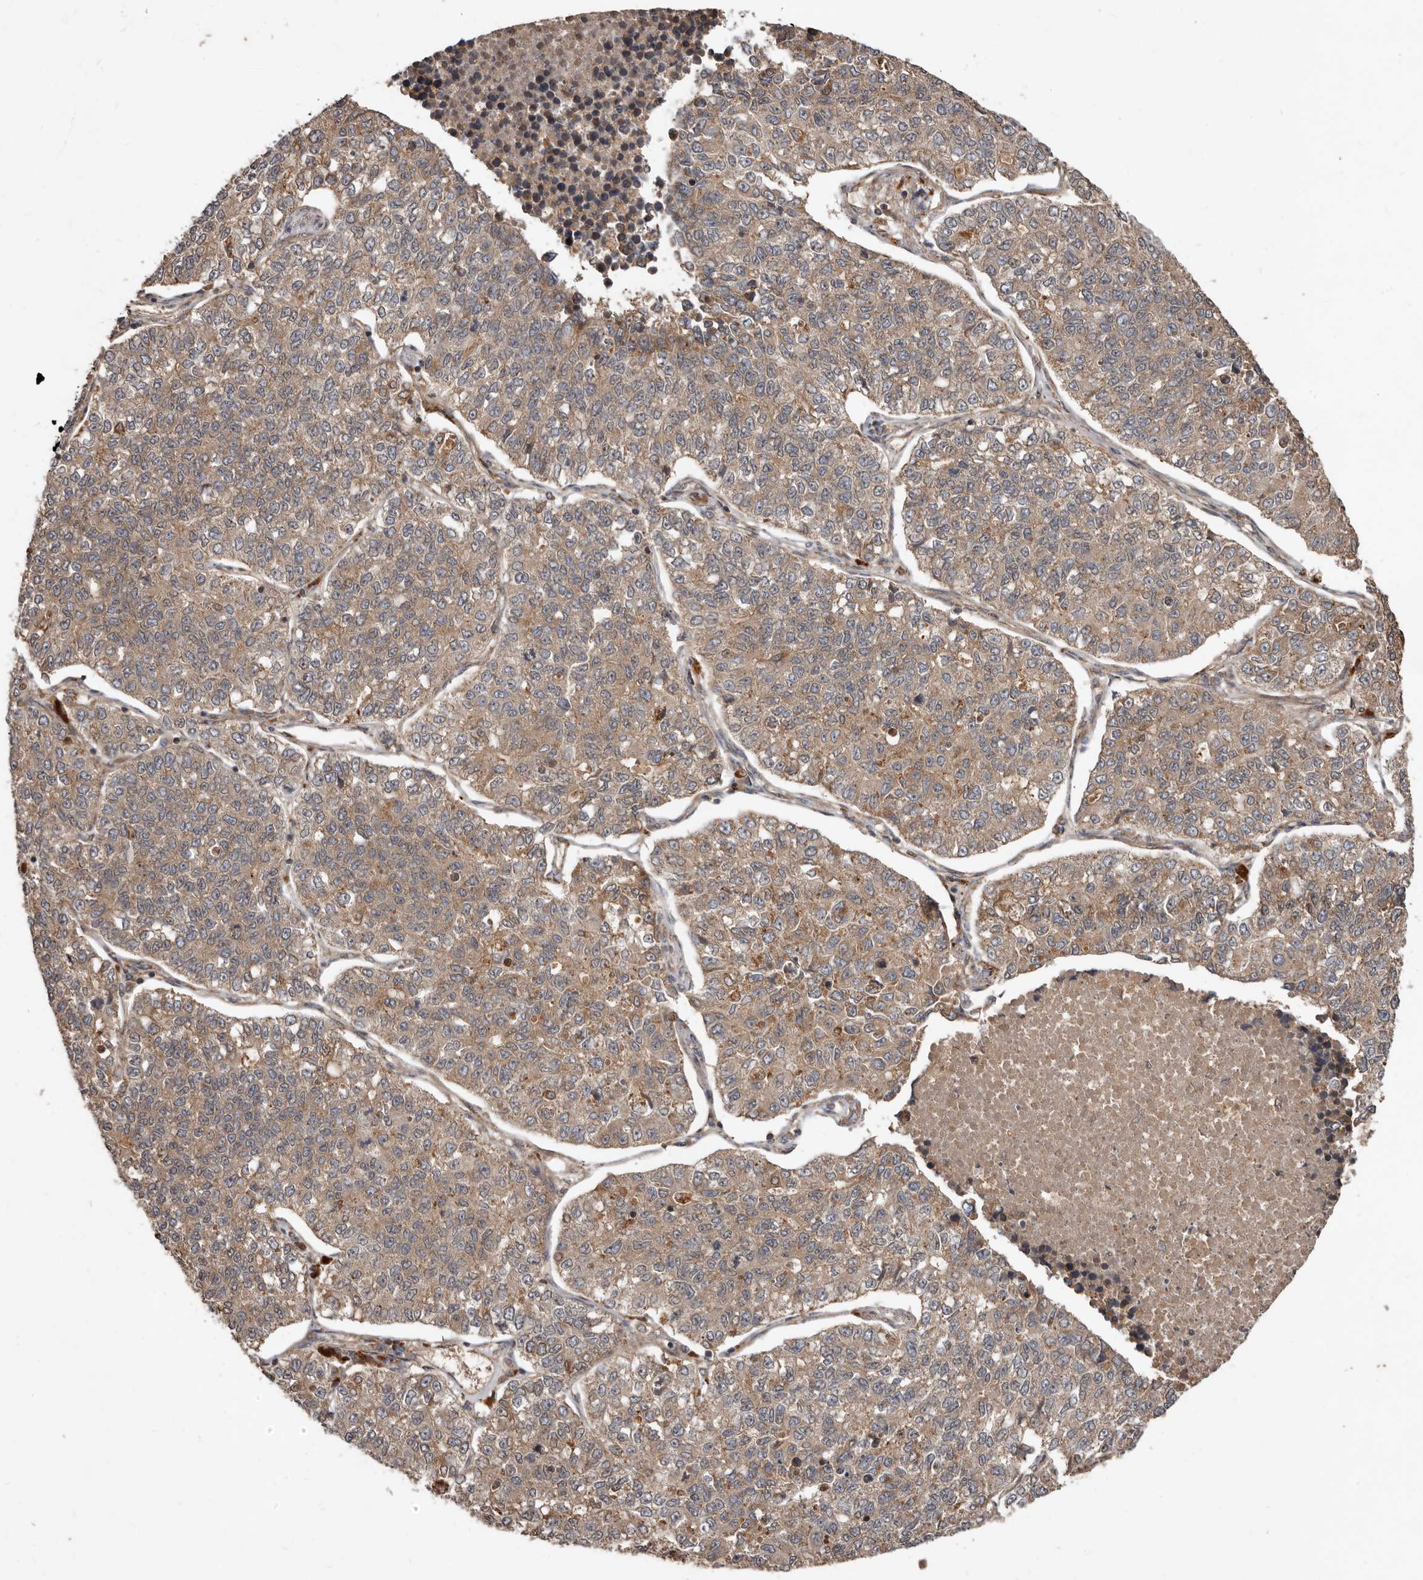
{"staining": {"intensity": "weak", "quantity": ">75%", "location": "cytoplasmic/membranous"}, "tissue": "lung cancer", "cell_type": "Tumor cells", "image_type": "cancer", "snomed": [{"axis": "morphology", "description": "Adenocarcinoma, NOS"}, {"axis": "topography", "description": "Lung"}], "caption": "The micrograph shows immunohistochemical staining of lung cancer. There is weak cytoplasmic/membranous expression is present in about >75% of tumor cells. The protein of interest is stained brown, and the nuclei are stained in blue (DAB (3,3'-diaminobenzidine) IHC with brightfield microscopy, high magnification).", "gene": "STK36", "patient": {"sex": "male", "age": 49}}